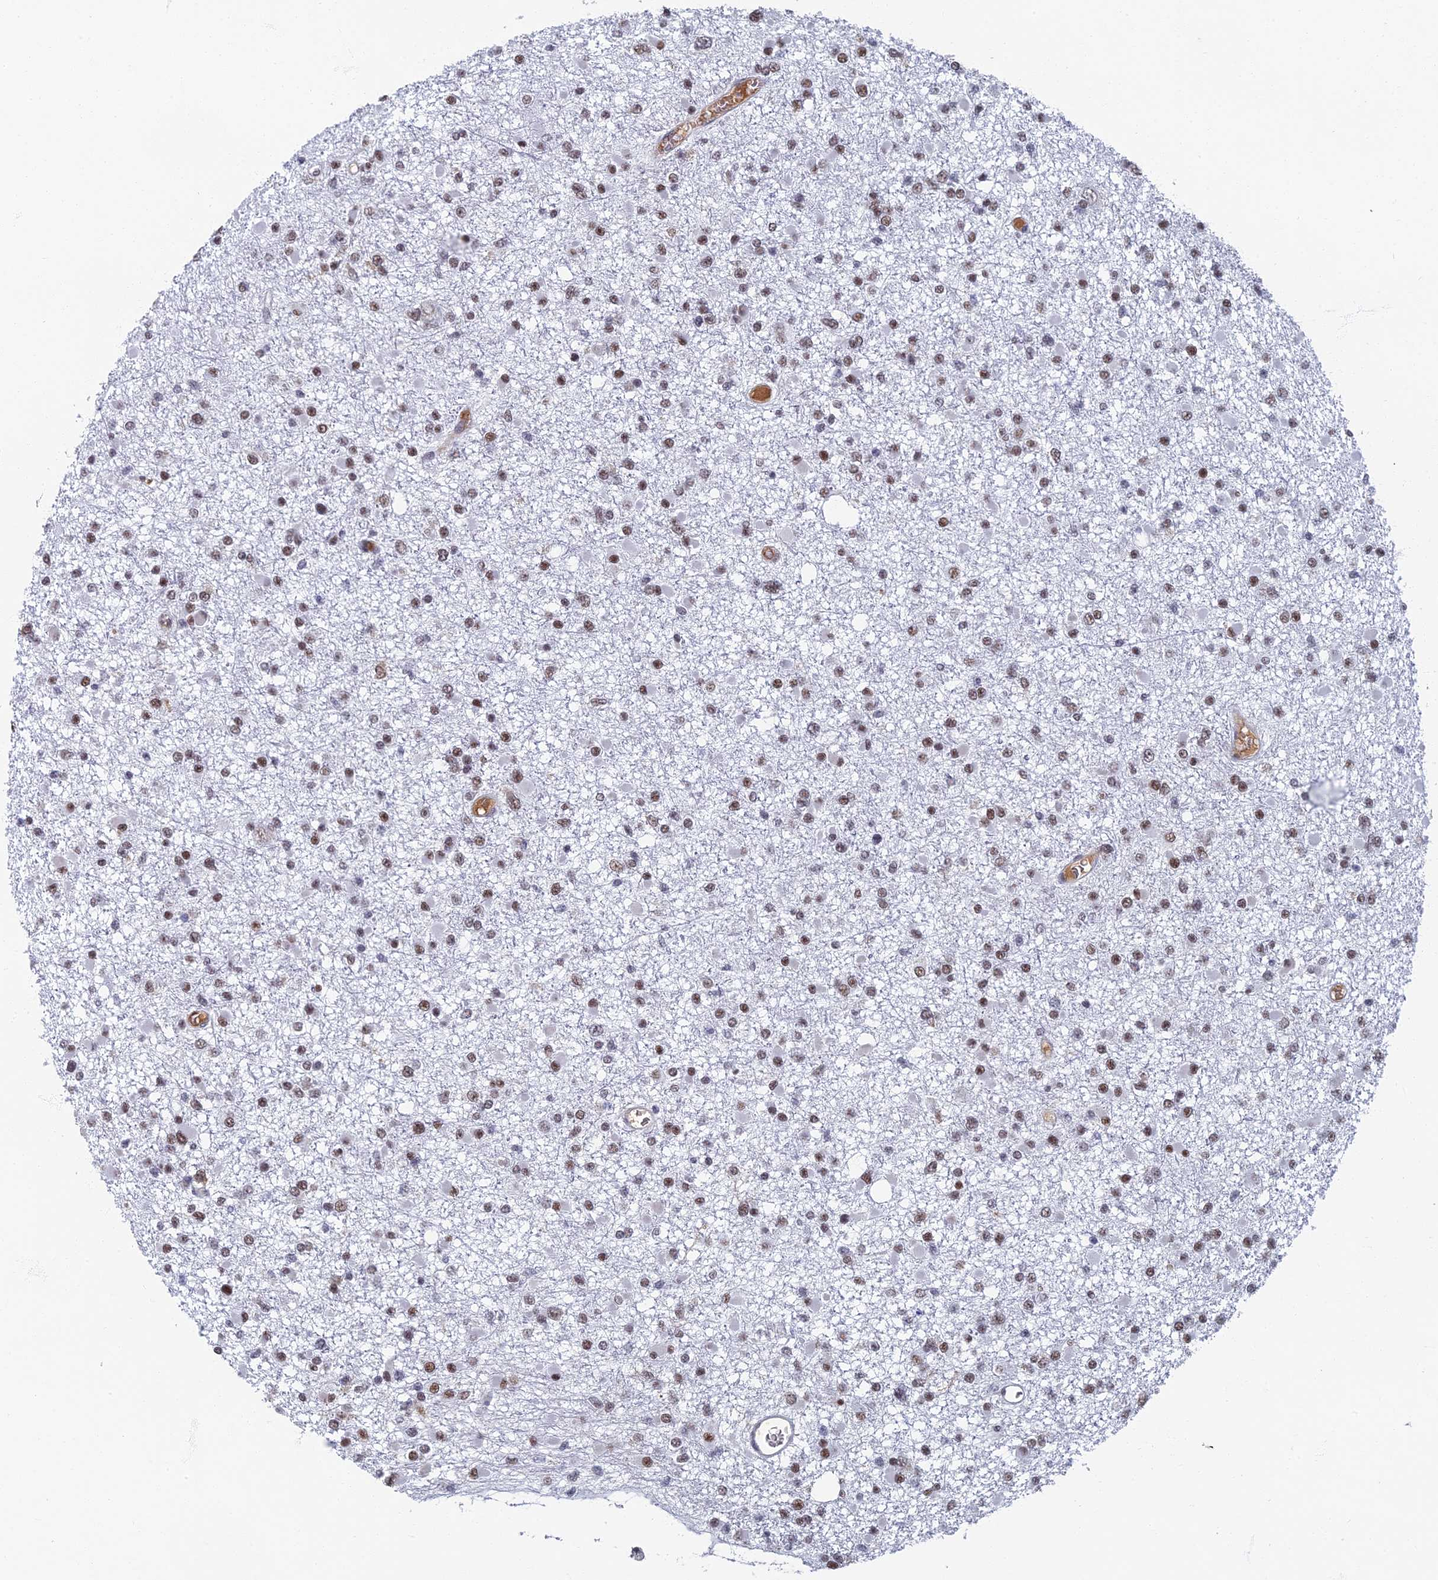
{"staining": {"intensity": "weak", "quantity": ">75%", "location": "nuclear"}, "tissue": "glioma", "cell_type": "Tumor cells", "image_type": "cancer", "snomed": [{"axis": "morphology", "description": "Glioma, malignant, Low grade"}, {"axis": "topography", "description": "Brain"}], "caption": "Protein expression analysis of human malignant glioma (low-grade) reveals weak nuclear staining in about >75% of tumor cells.", "gene": "TAF13", "patient": {"sex": "female", "age": 22}}